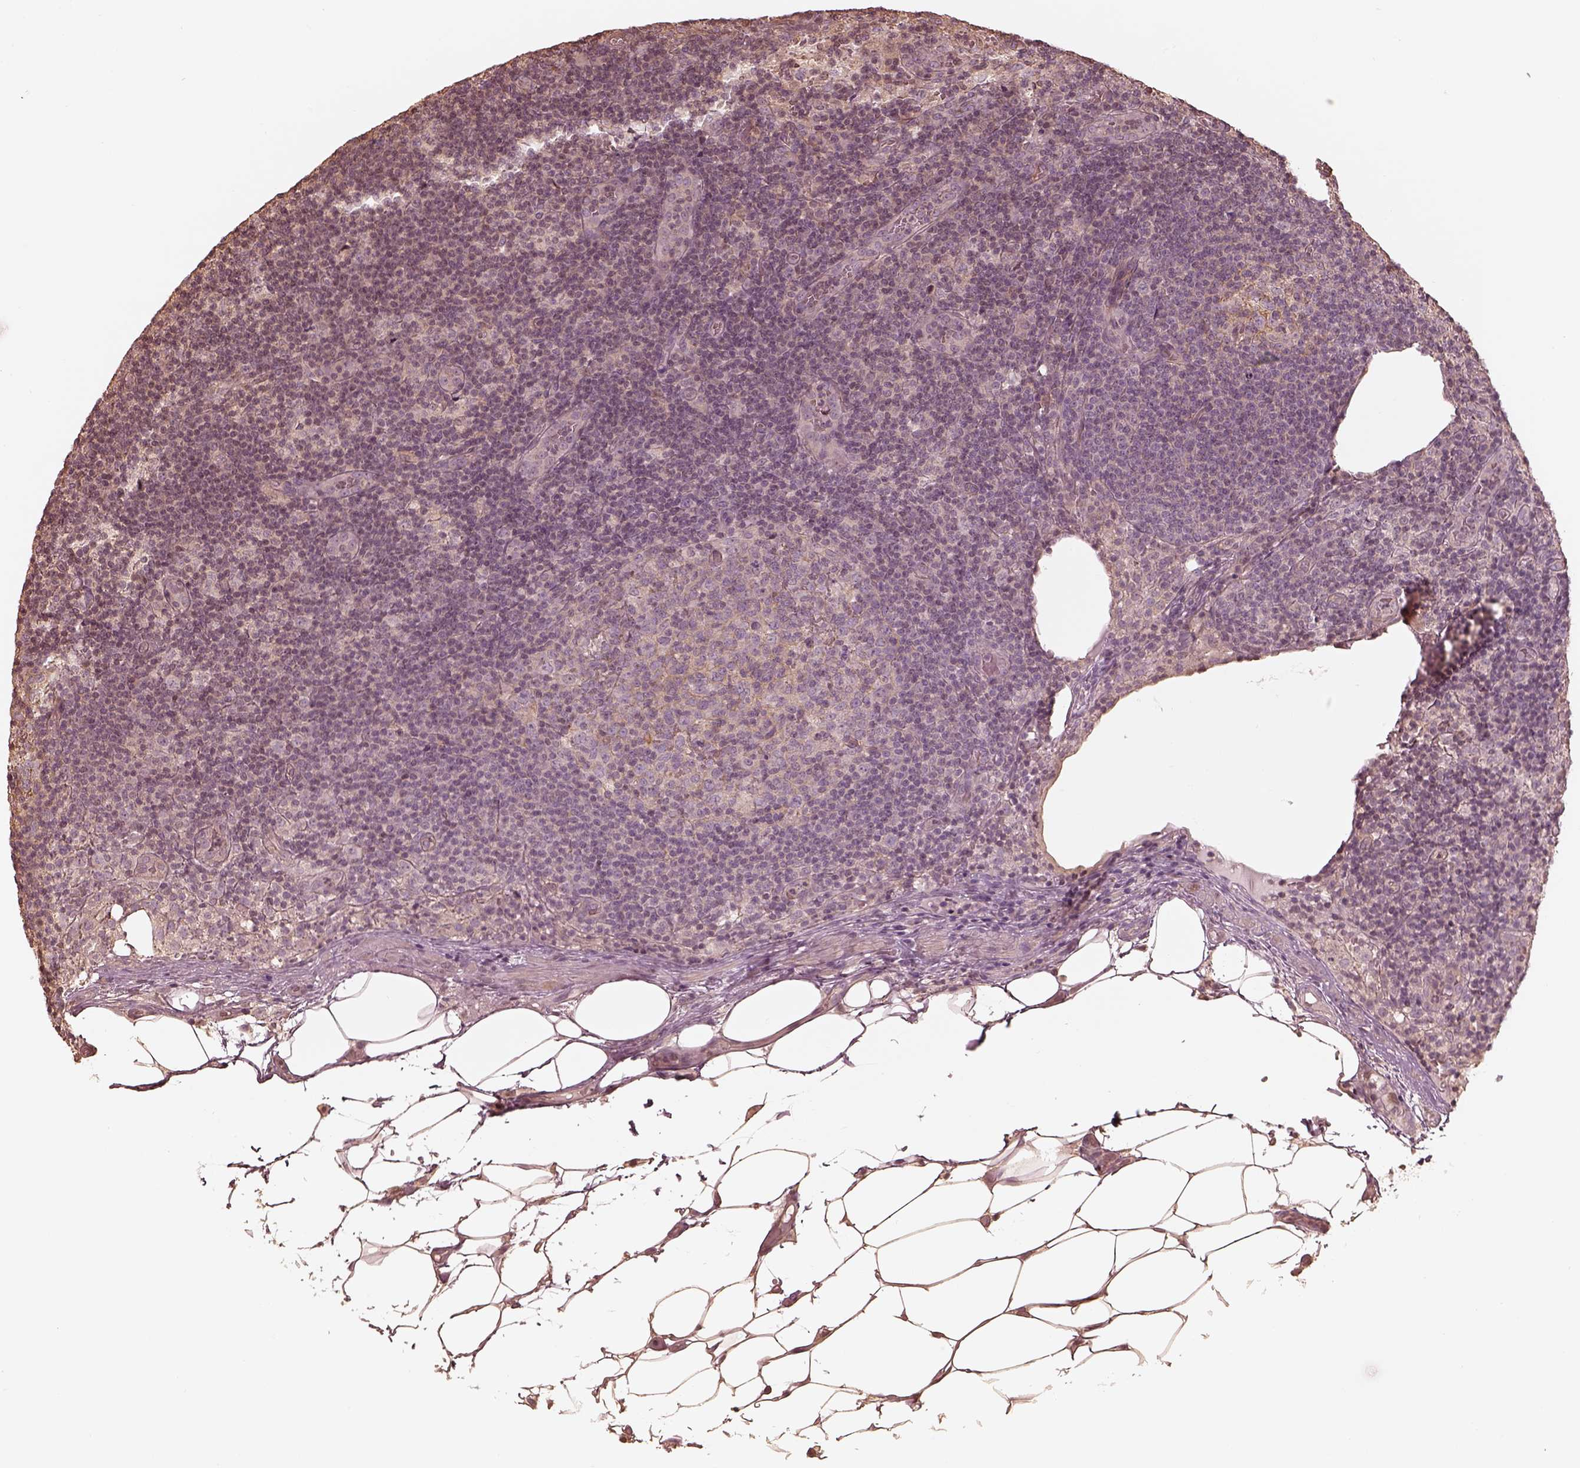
{"staining": {"intensity": "weak", "quantity": "<25%", "location": "cytoplasmic/membranous"}, "tissue": "lymph node", "cell_type": "Germinal center cells", "image_type": "normal", "snomed": [{"axis": "morphology", "description": "Normal tissue, NOS"}, {"axis": "topography", "description": "Lymph node"}], "caption": "This is an immunohistochemistry histopathology image of unremarkable lymph node. There is no staining in germinal center cells.", "gene": "KIF5C", "patient": {"sex": "male", "age": 62}}